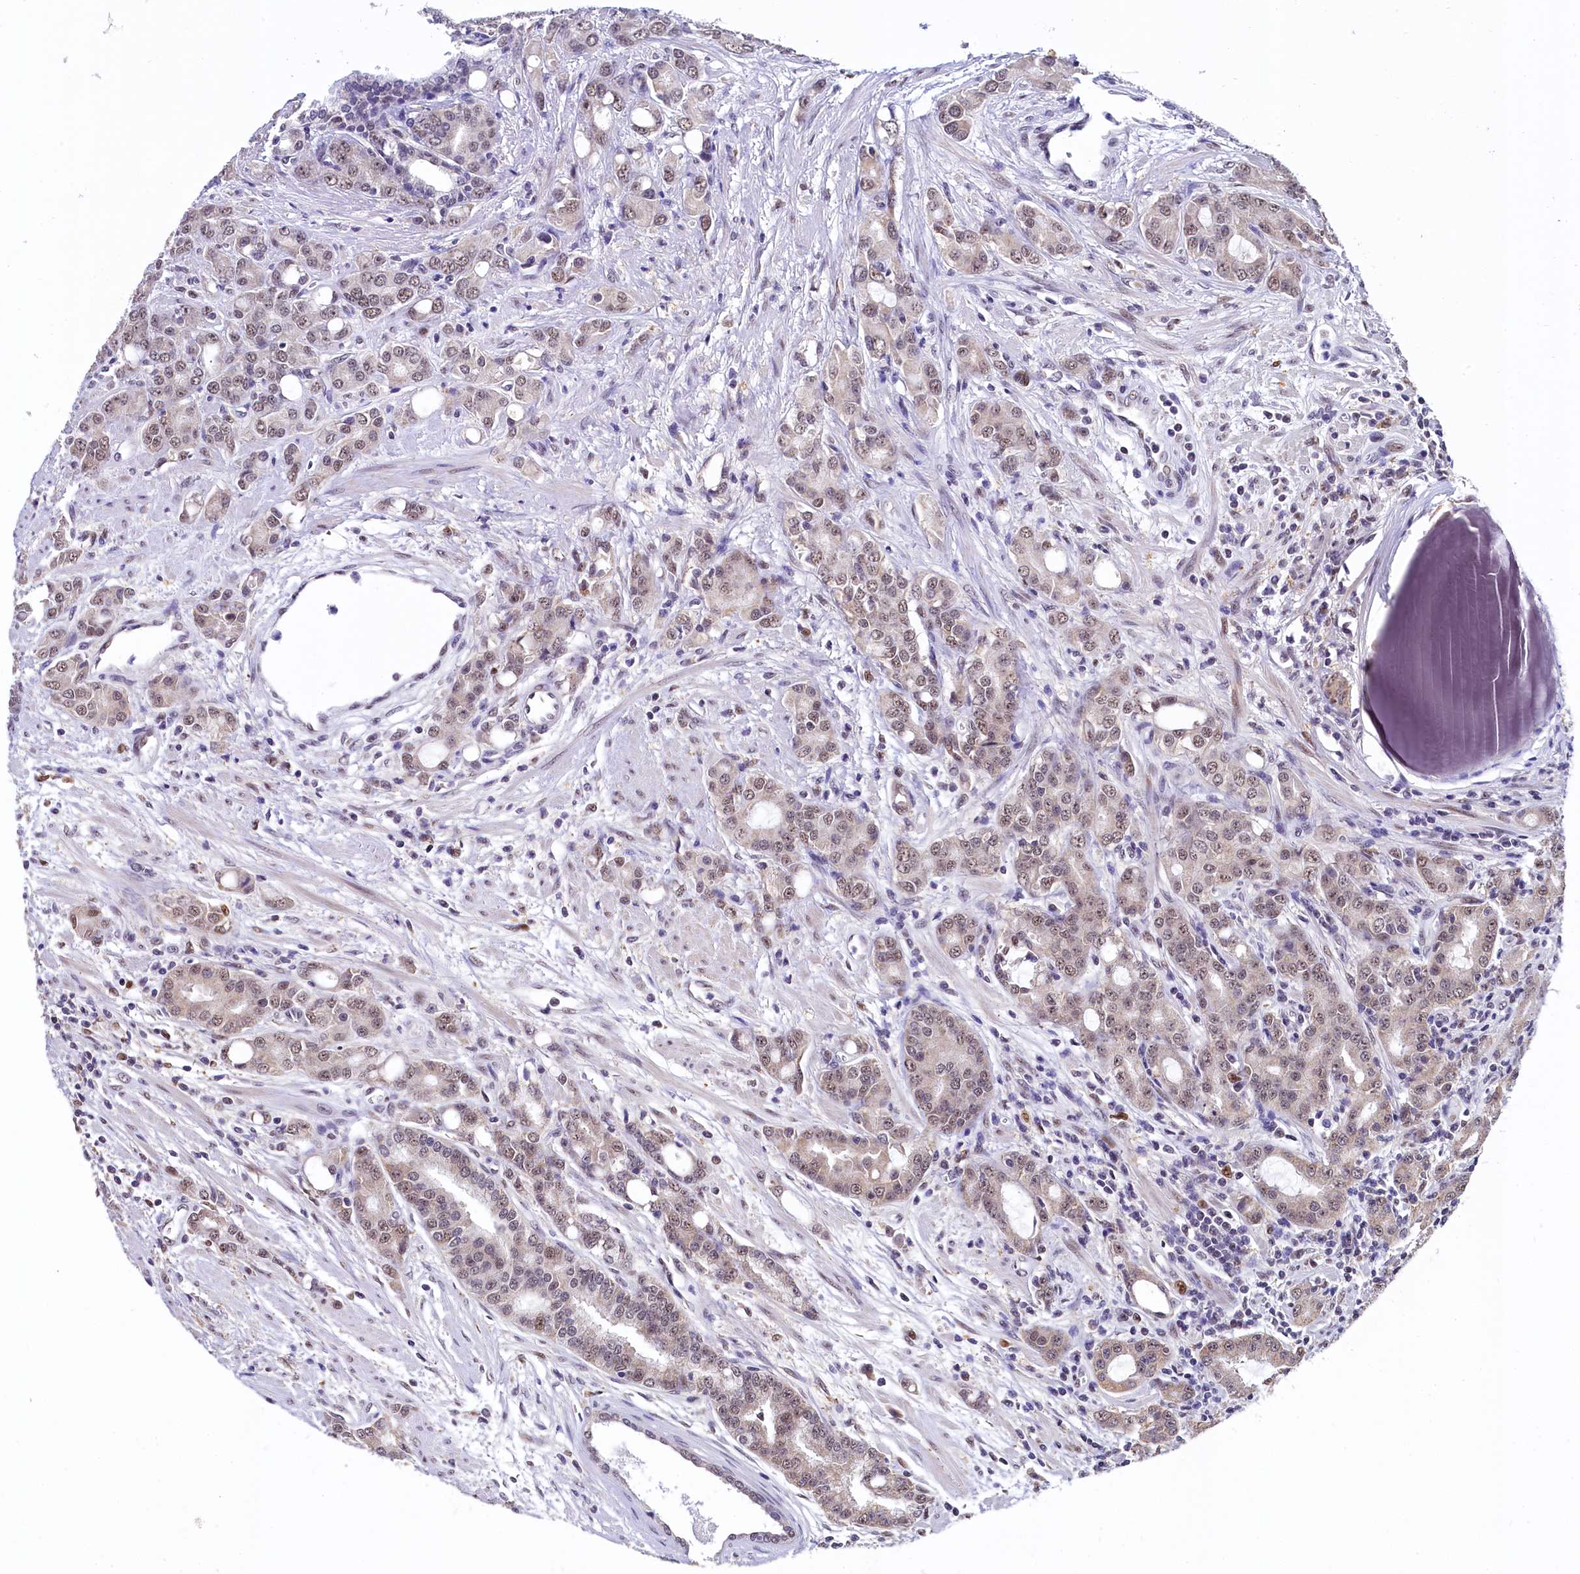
{"staining": {"intensity": "weak", "quantity": ">75%", "location": "nuclear"}, "tissue": "prostate cancer", "cell_type": "Tumor cells", "image_type": "cancer", "snomed": [{"axis": "morphology", "description": "Adenocarcinoma, High grade"}, {"axis": "topography", "description": "Prostate"}], "caption": "High-grade adenocarcinoma (prostate) stained for a protein (brown) exhibits weak nuclear positive staining in about >75% of tumor cells.", "gene": "HECTD4", "patient": {"sex": "male", "age": 62}}